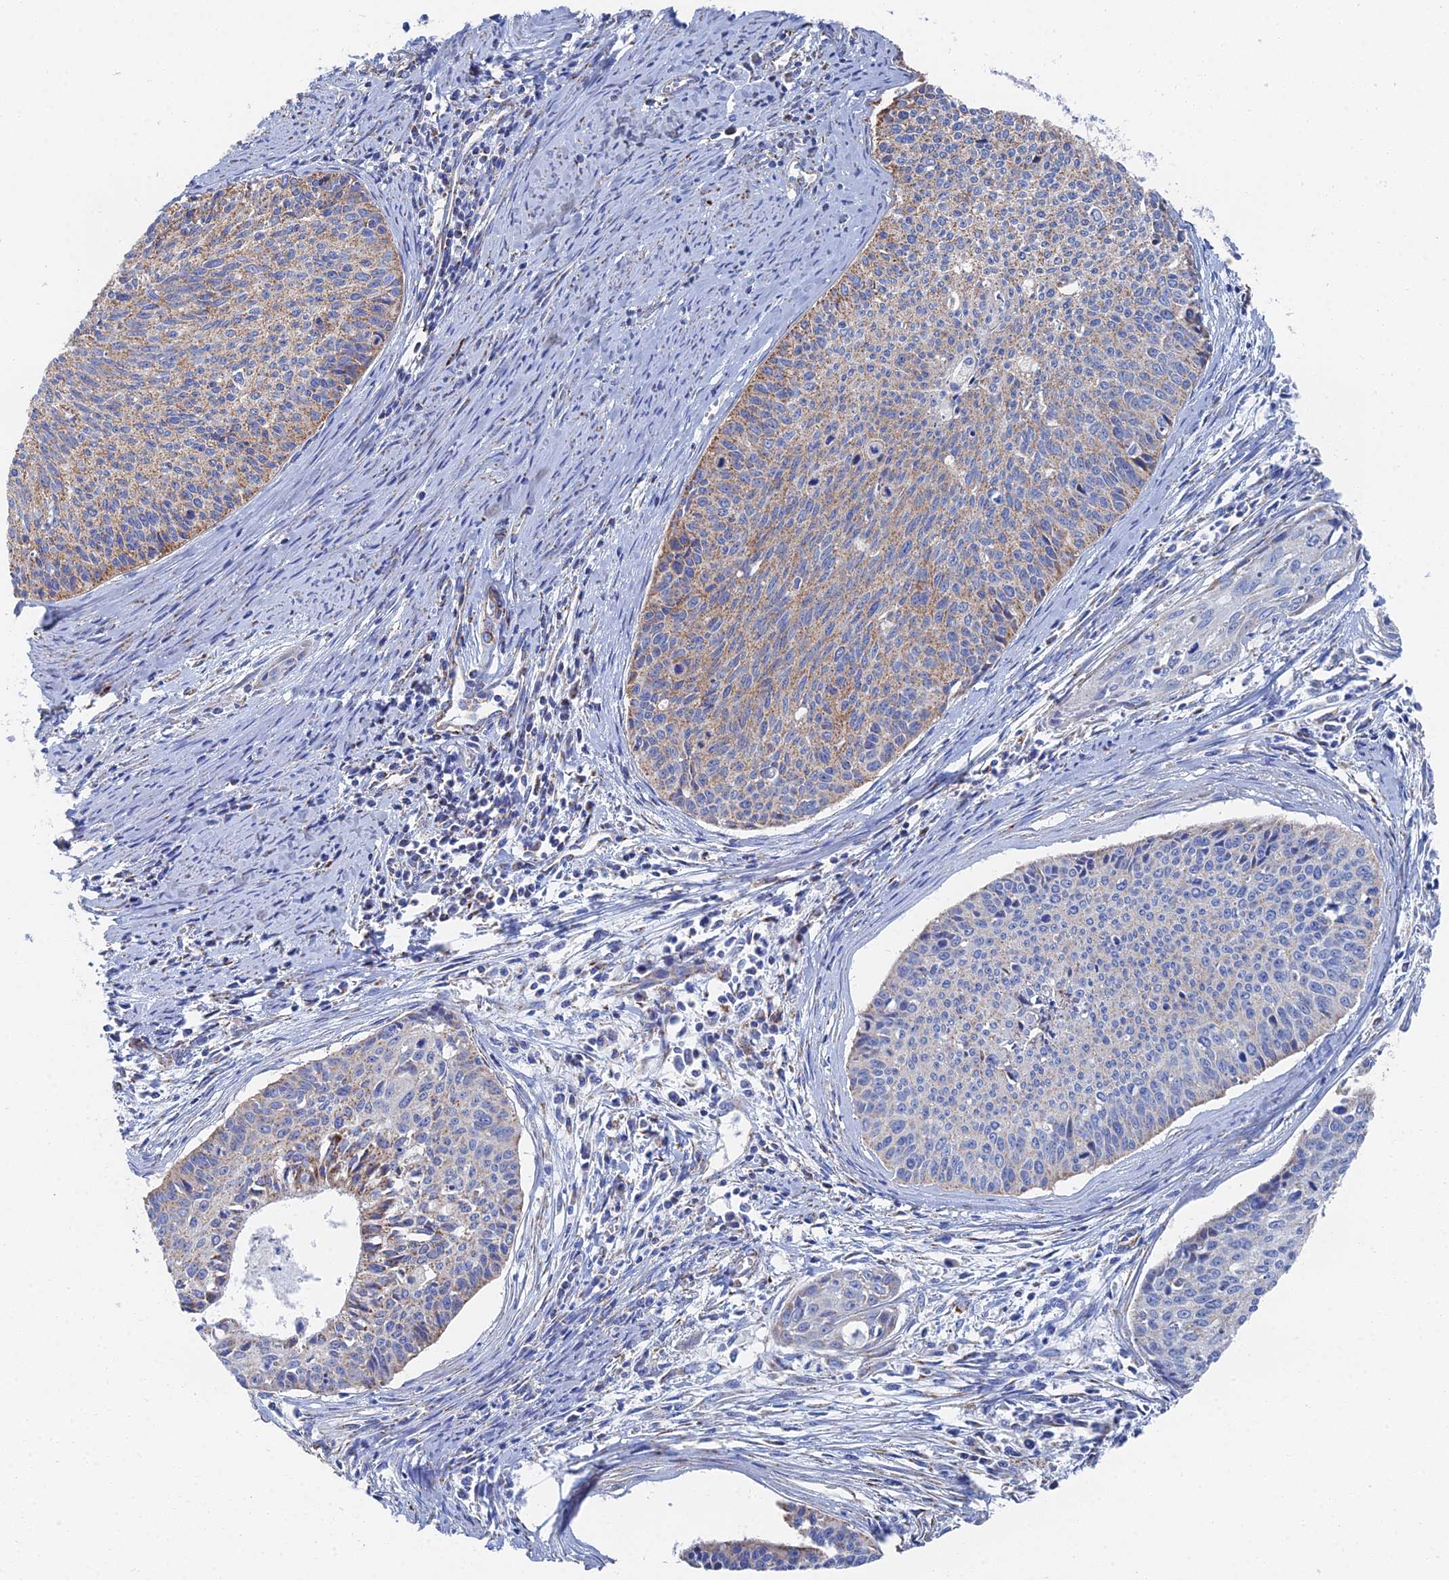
{"staining": {"intensity": "moderate", "quantity": "<25%", "location": "cytoplasmic/membranous"}, "tissue": "cervical cancer", "cell_type": "Tumor cells", "image_type": "cancer", "snomed": [{"axis": "morphology", "description": "Squamous cell carcinoma, NOS"}, {"axis": "topography", "description": "Cervix"}], "caption": "Cervical squamous cell carcinoma tissue displays moderate cytoplasmic/membranous positivity in about <25% of tumor cells, visualized by immunohistochemistry.", "gene": "IFT80", "patient": {"sex": "female", "age": 55}}